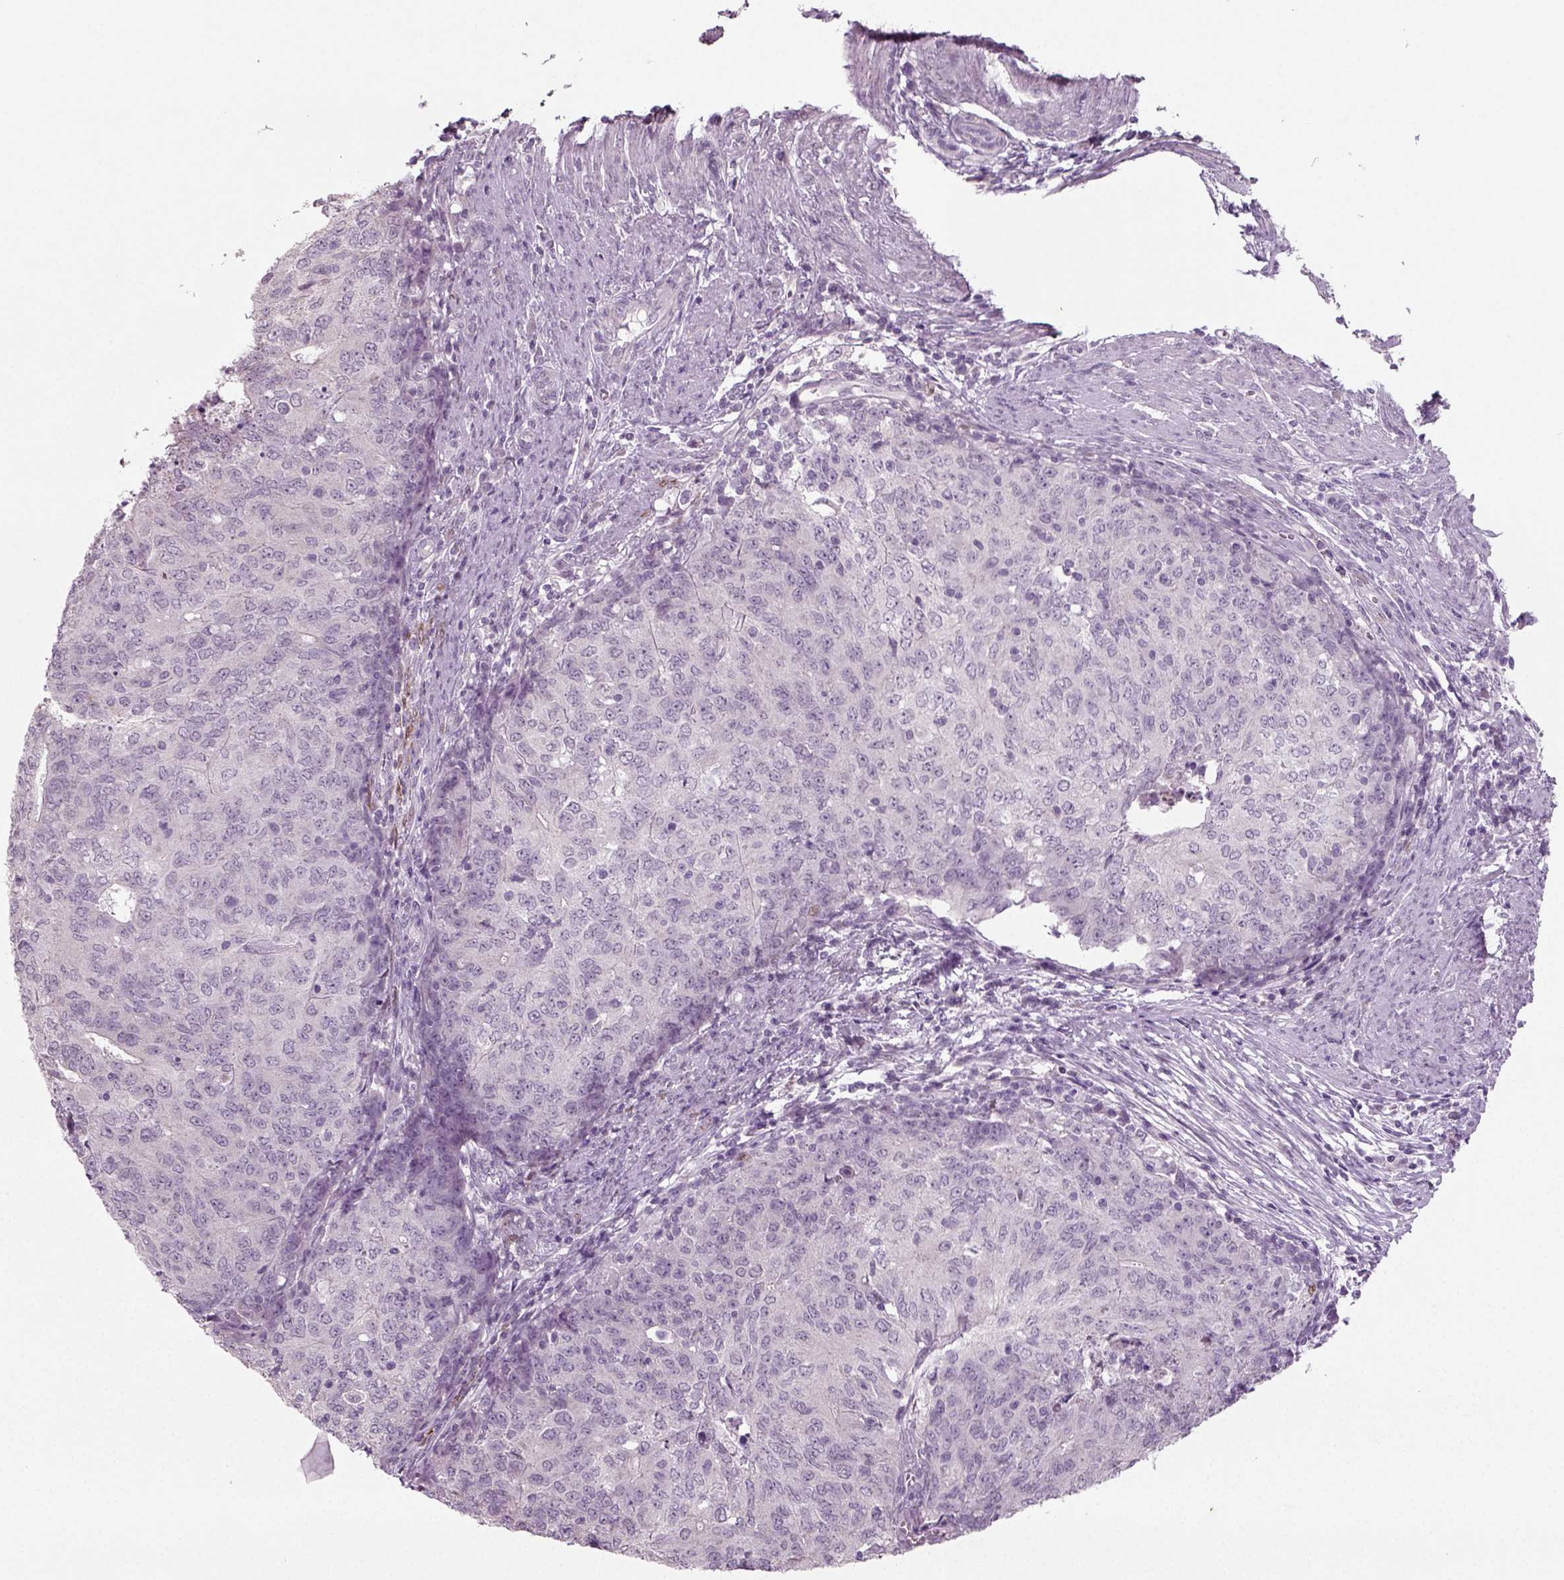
{"staining": {"intensity": "negative", "quantity": "none", "location": "none"}, "tissue": "endometrial cancer", "cell_type": "Tumor cells", "image_type": "cancer", "snomed": [{"axis": "morphology", "description": "Adenocarcinoma, NOS"}, {"axis": "topography", "description": "Endometrium"}], "caption": "DAB immunohistochemical staining of endometrial adenocarcinoma displays no significant staining in tumor cells.", "gene": "SYNGAP1", "patient": {"sex": "female", "age": 82}}